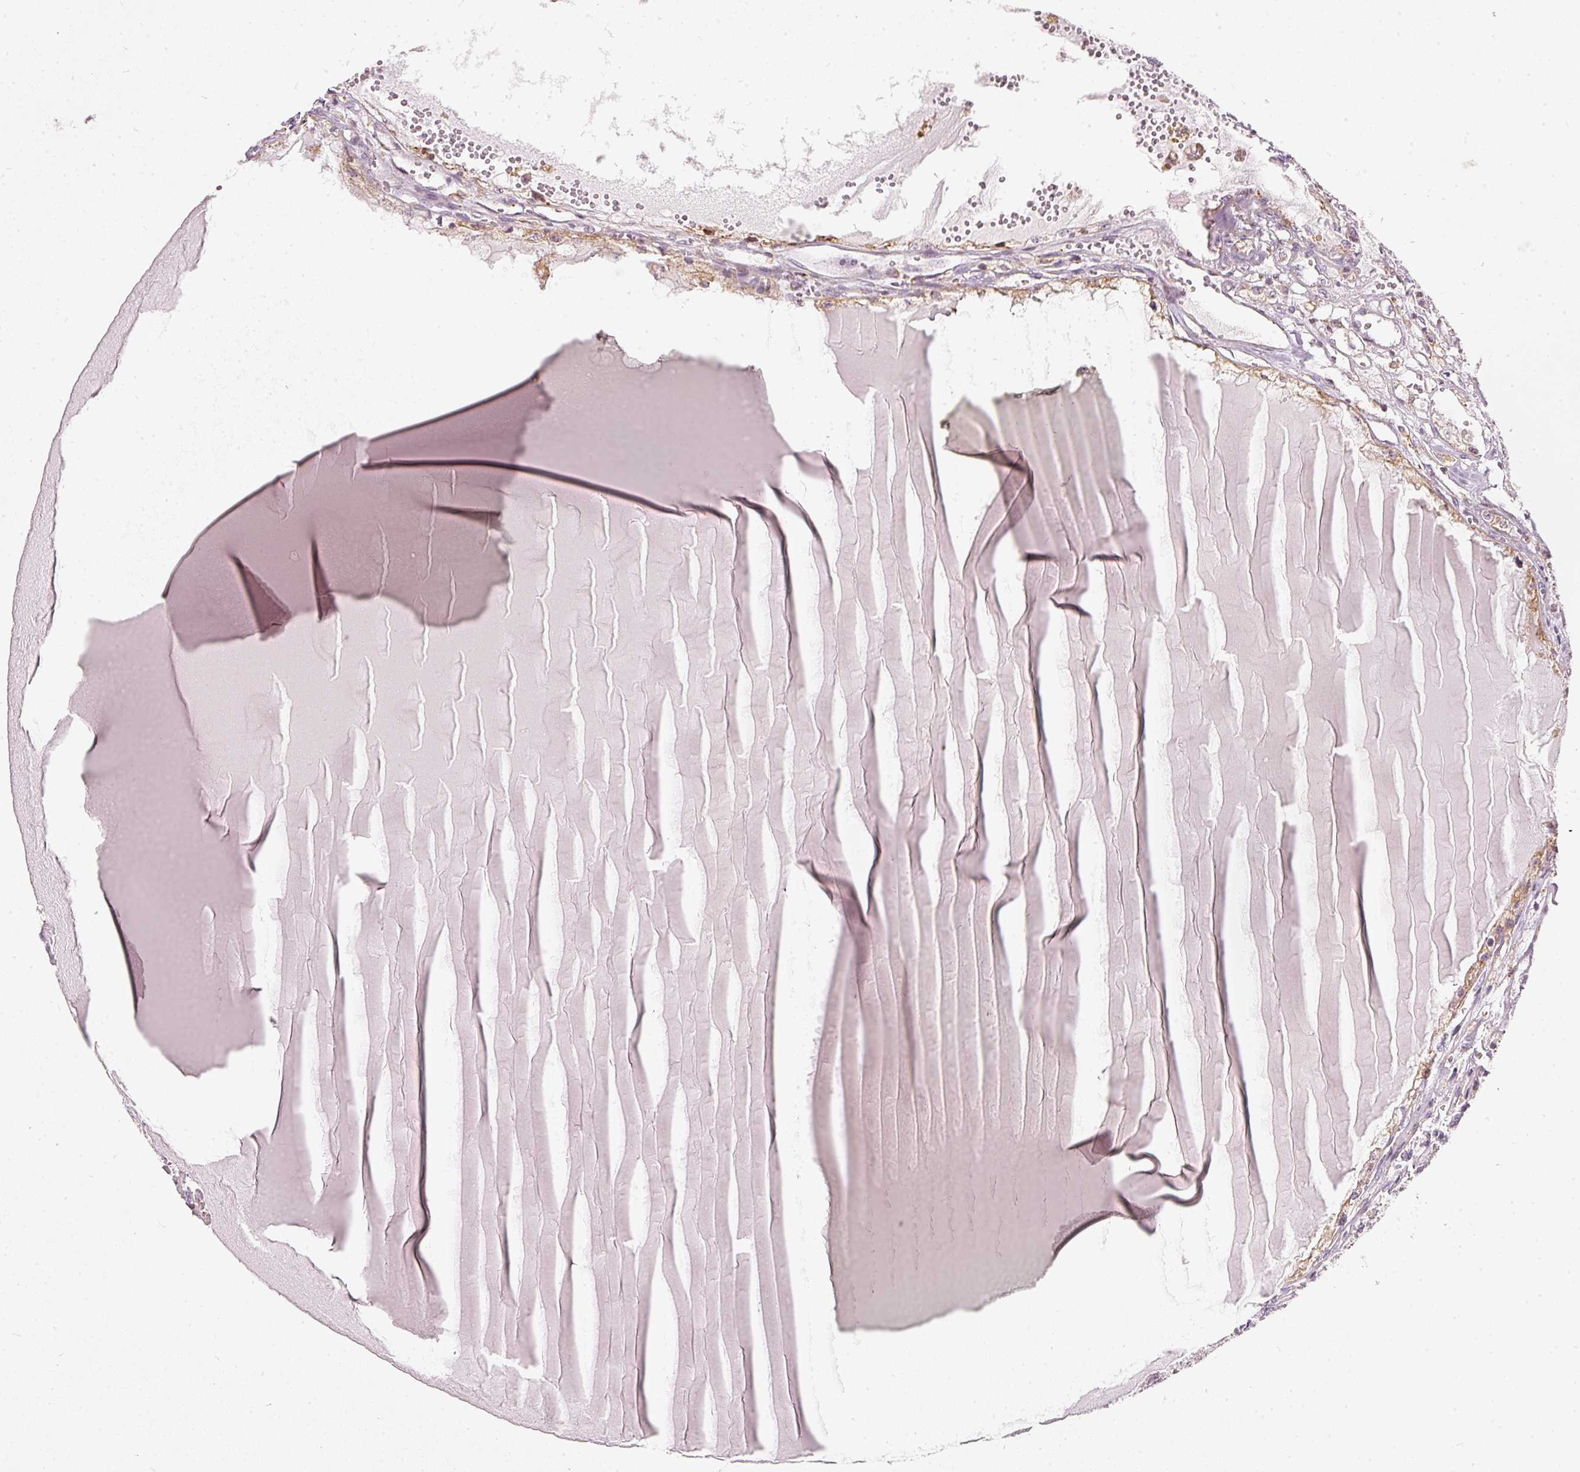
{"staining": {"intensity": "weak", "quantity": "25%-75%", "location": "cytoplasmic/membranous"}, "tissue": "renal cancer", "cell_type": "Tumor cells", "image_type": "cancer", "snomed": [{"axis": "morphology", "description": "Adenocarcinoma, NOS"}, {"axis": "topography", "description": "Kidney"}], "caption": "Immunohistochemistry of human renal adenocarcinoma shows low levels of weak cytoplasmic/membranous expression in approximately 25%-75% of tumor cells.", "gene": "SNAPC5", "patient": {"sex": "male", "age": 56}}